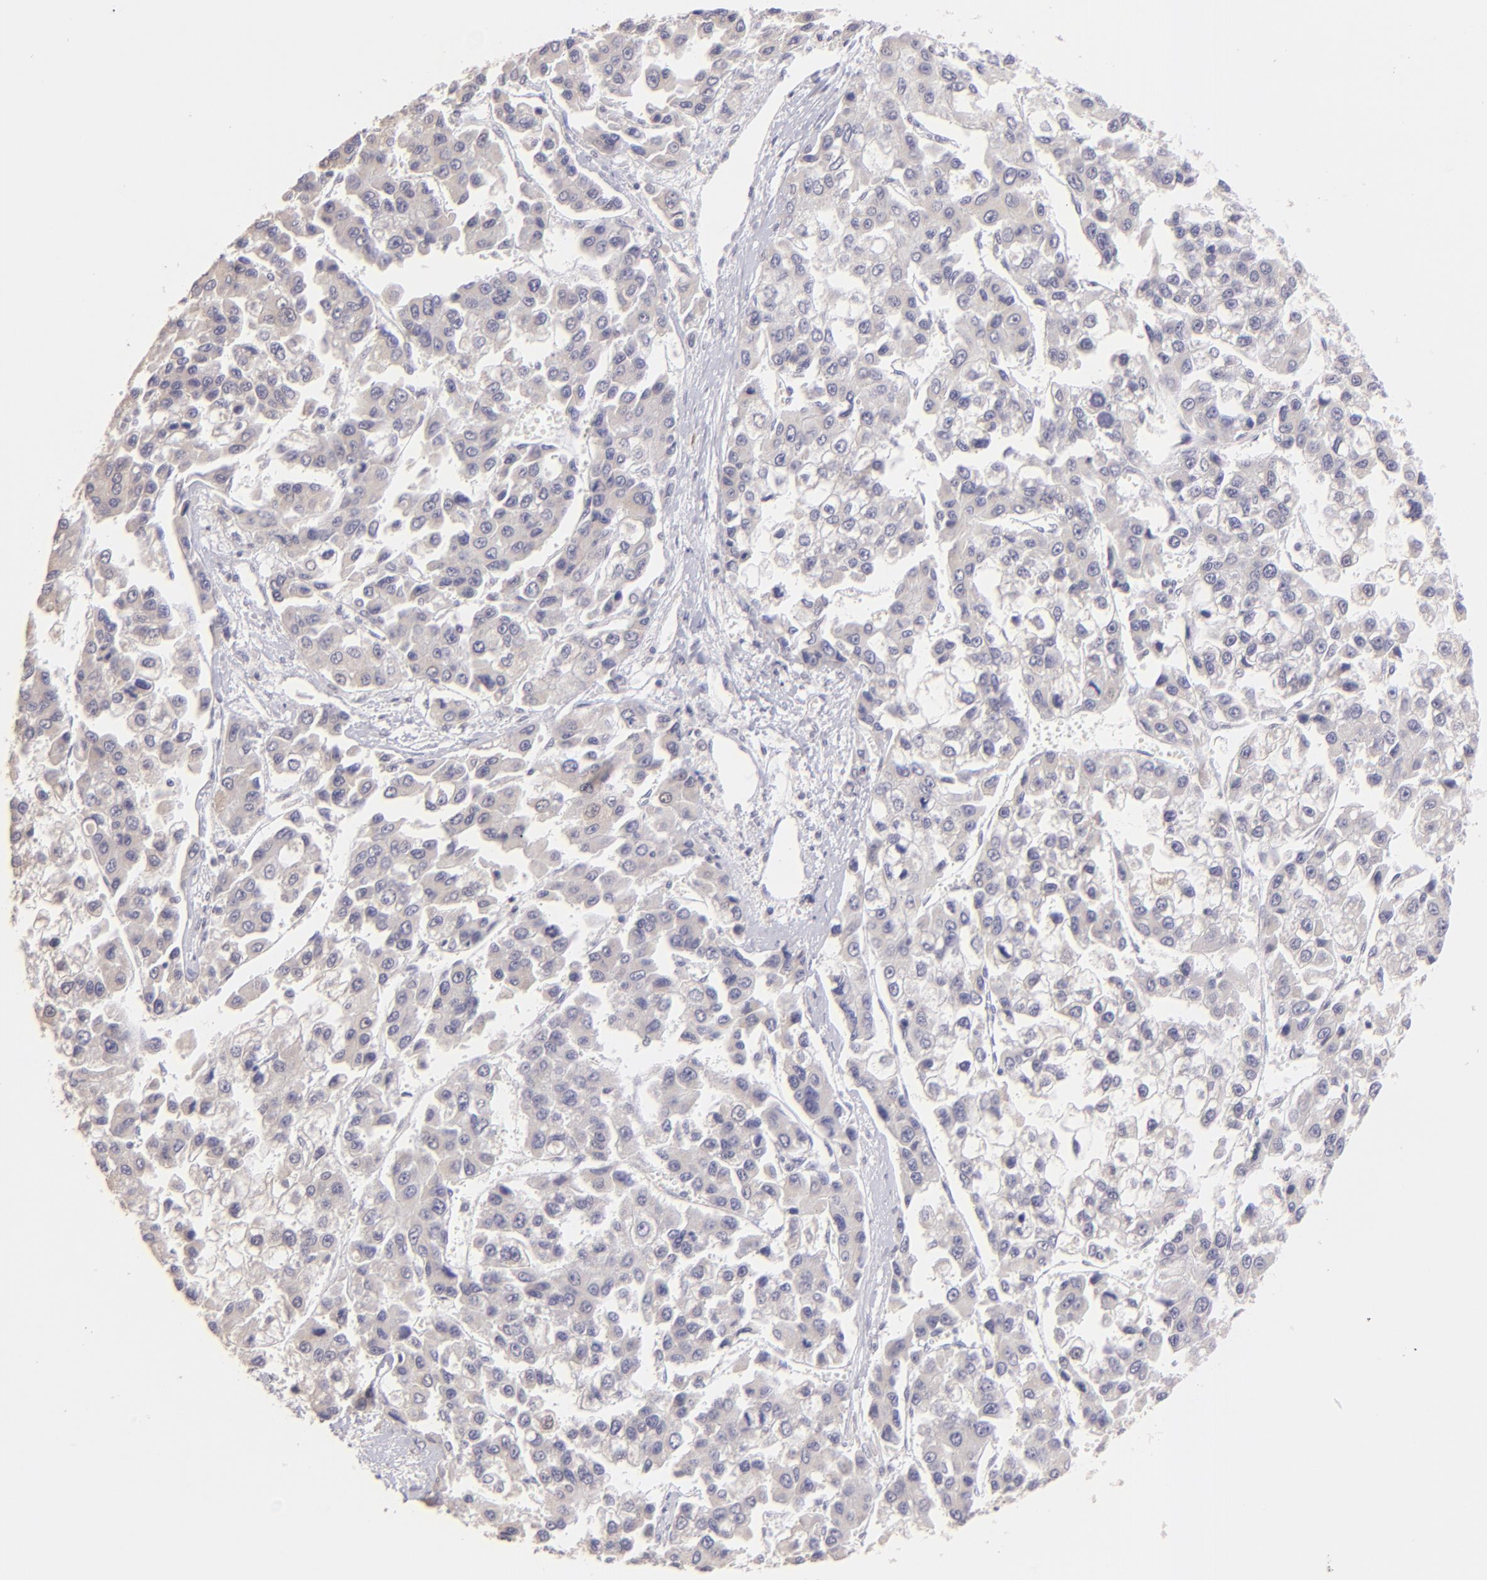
{"staining": {"intensity": "negative", "quantity": "none", "location": "none"}, "tissue": "liver cancer", "cell_type": "Tumor cells", "image_type": "cancer", "snomed": [{"axis": "morphology", "description": "Carcinoma, Hepatocellular, NOS"}, {"axis": "topography", "description": "Liver"}], "caption": "There is no significant expression in tumor cells of liver hepatocellular carcinoma.", "gene": "MAGEA1", "patient": {"sex": "female", "age": 66}}